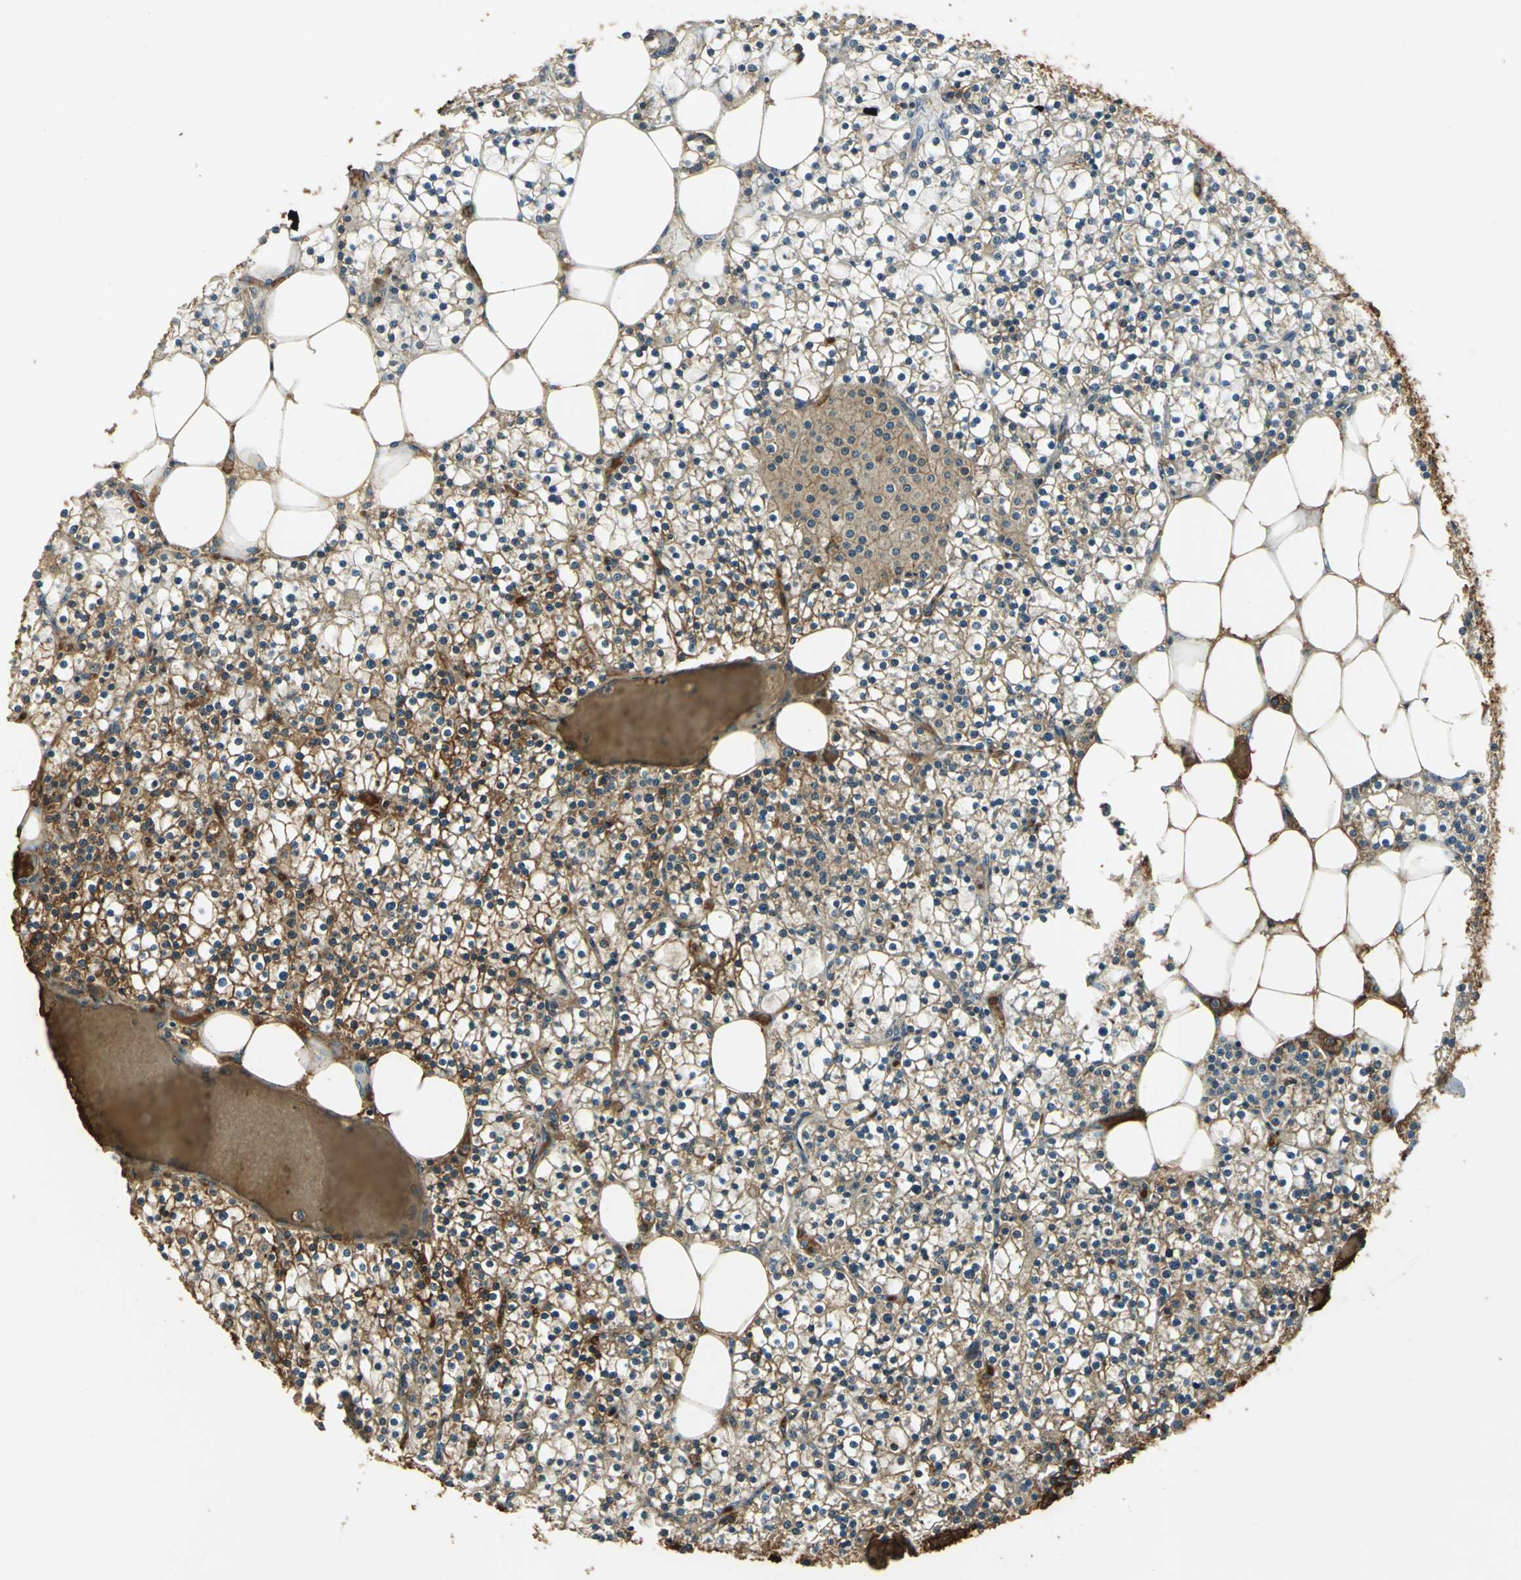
{"staining": {"intensity": "moderate", "quantity": ">75%", "location": "cytoplasmic/membranous,nuclear"}, "tissue": "parathyroid gland", "cell_type": "Glandular cells", "image_type": "normal", "snomed": [{"axis": "morphology", "description": "Normal tissue, NOS"}, {"axis": "topography", "description": "Parathyroid gland"}], "caption": "A histopathology image showing moderate cytoplasmic/membranous,nuclear staining in about >75% of glandular cells in unremarkable parathyroid gland, as visualized by brown immunohistochemical staining.", "gene": "DDAH1", "patient": {"sex": "female", "age": 63}}